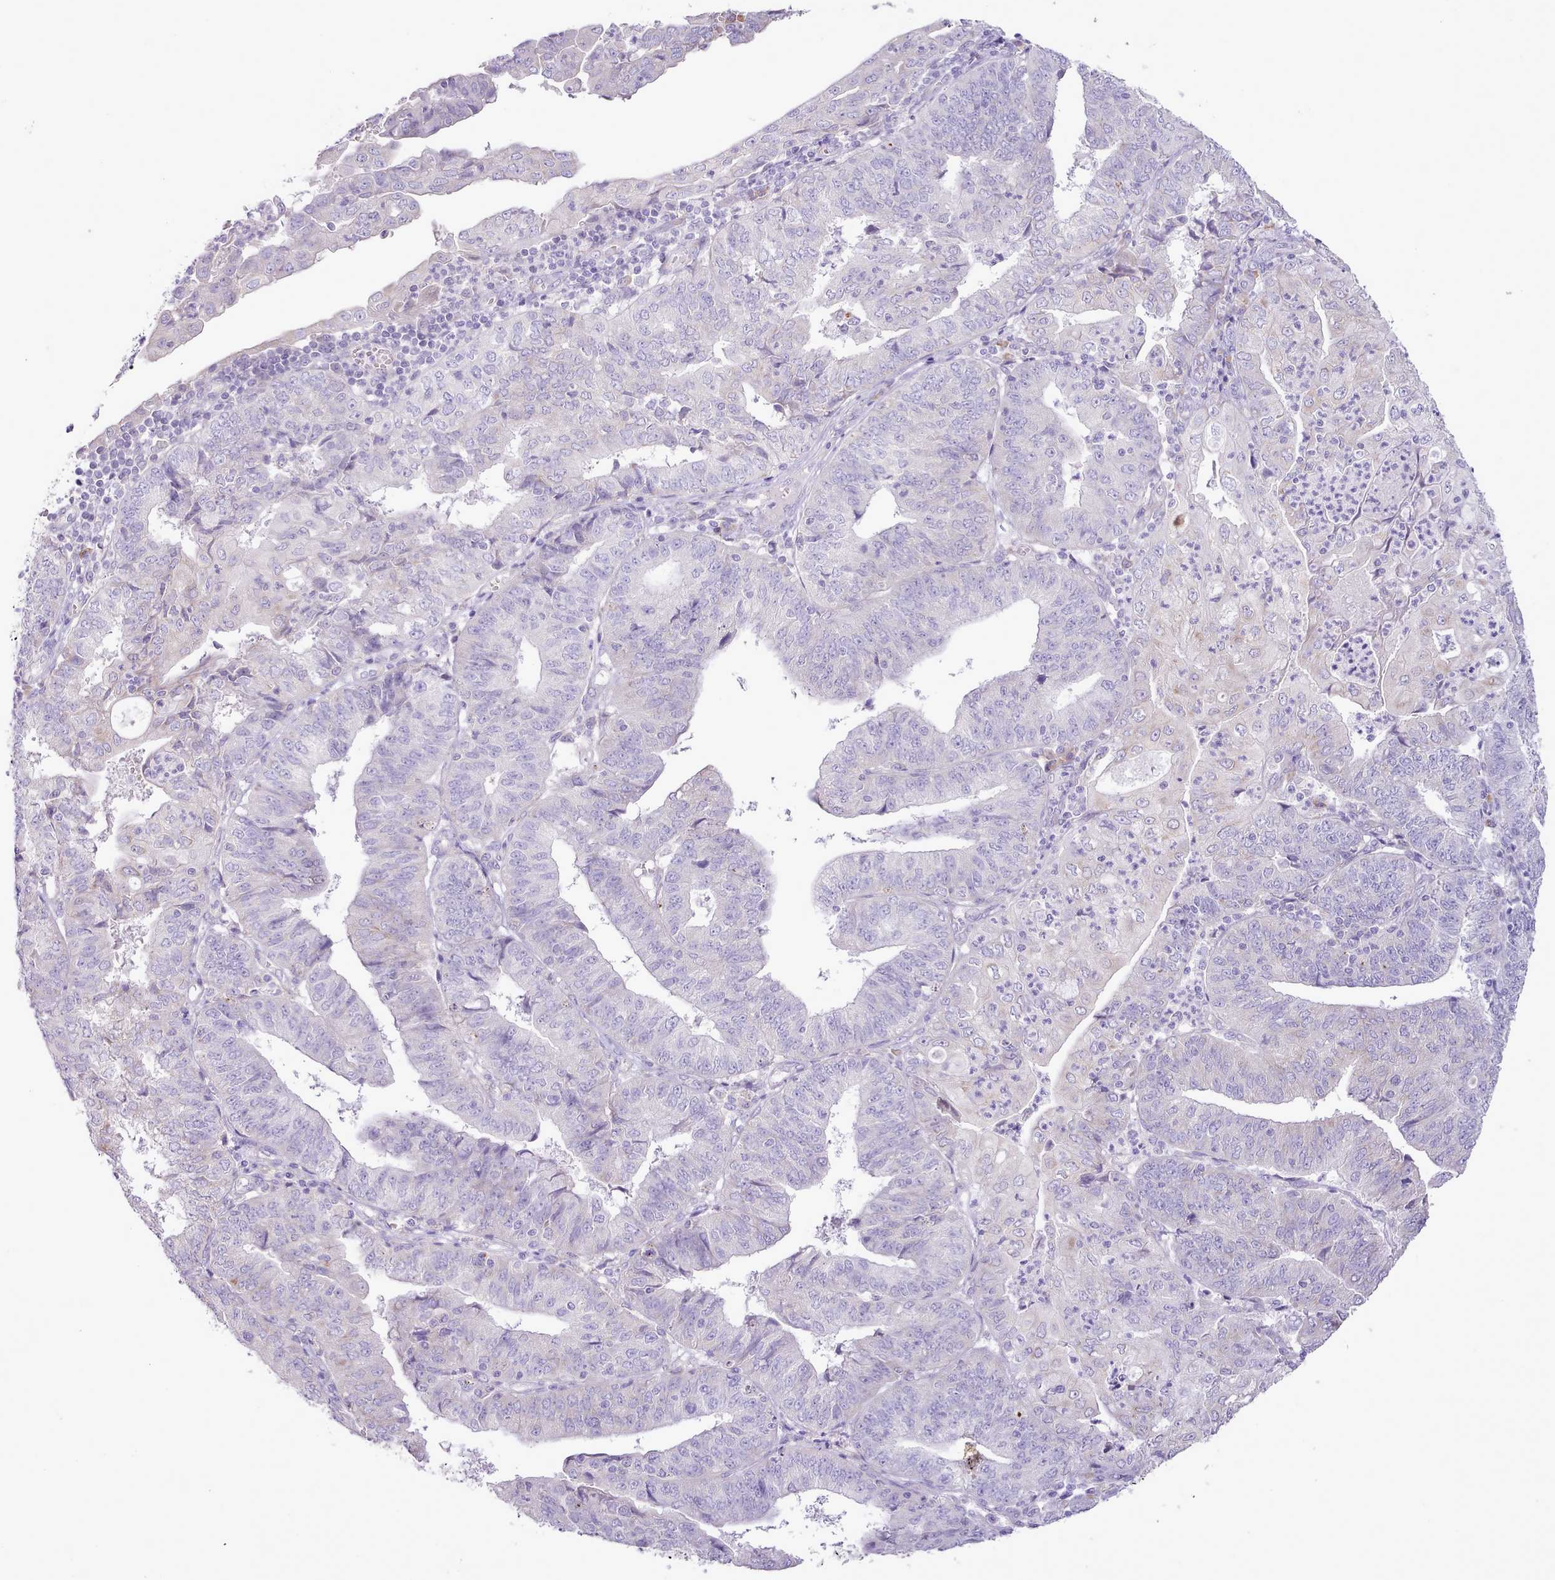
{"staining": {"intensity": "negative", "quantity": "none", "location": "none"}, "tissue": "endometrial cancer", "cell_type": "Tumor cells", "image_type": "cancer", "snomed": [{"axis": "morphology", "description": "Adenocarcinoma, NOS"}, {"axis": "topography", "description": "Endometrium"}], "caption": "Endometrial cancer stained for a protein using immunohistochemistry (IHC) exhibits no expression tumor cells.", "gene": "CCL1", "patient": {"sex": "female", "age": 56}}